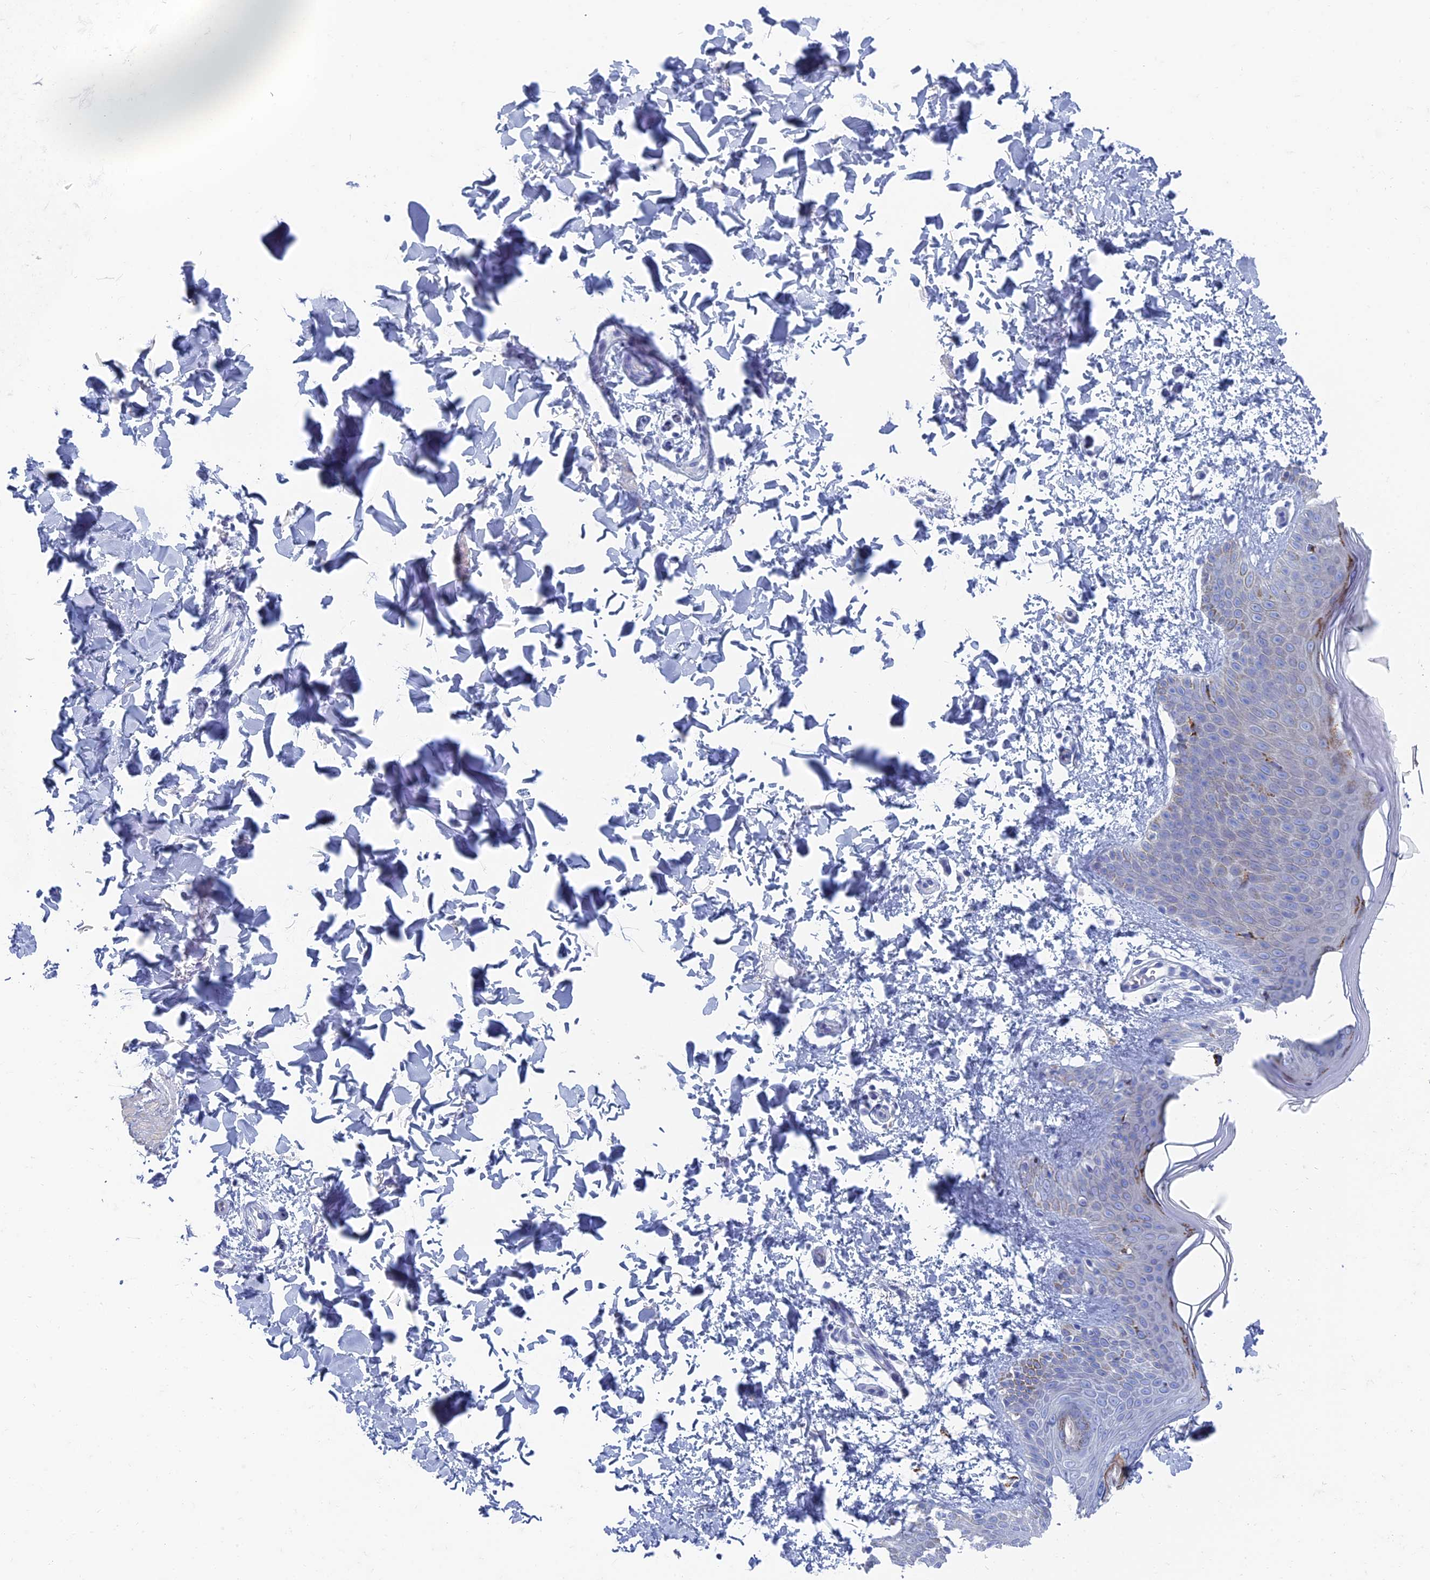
{"staining": {"intensity": "negative", "quantity": "none", "location": "none"}, "tissue": "skin", "cell_type": "Fibroblasts", "image_type": "normal", "snomed": [{"axis": "morphology", "description": "Normal tissue, NOS"}, {"axis": "topography", "description": "Skin"}], "caption": "An immunohistochemistry micrograph of unremarkable skin is shown. There is no staining in fibroblasts of skin.", "gene": "ALMS1", "patient": {"sex": "male", "age": 36}}